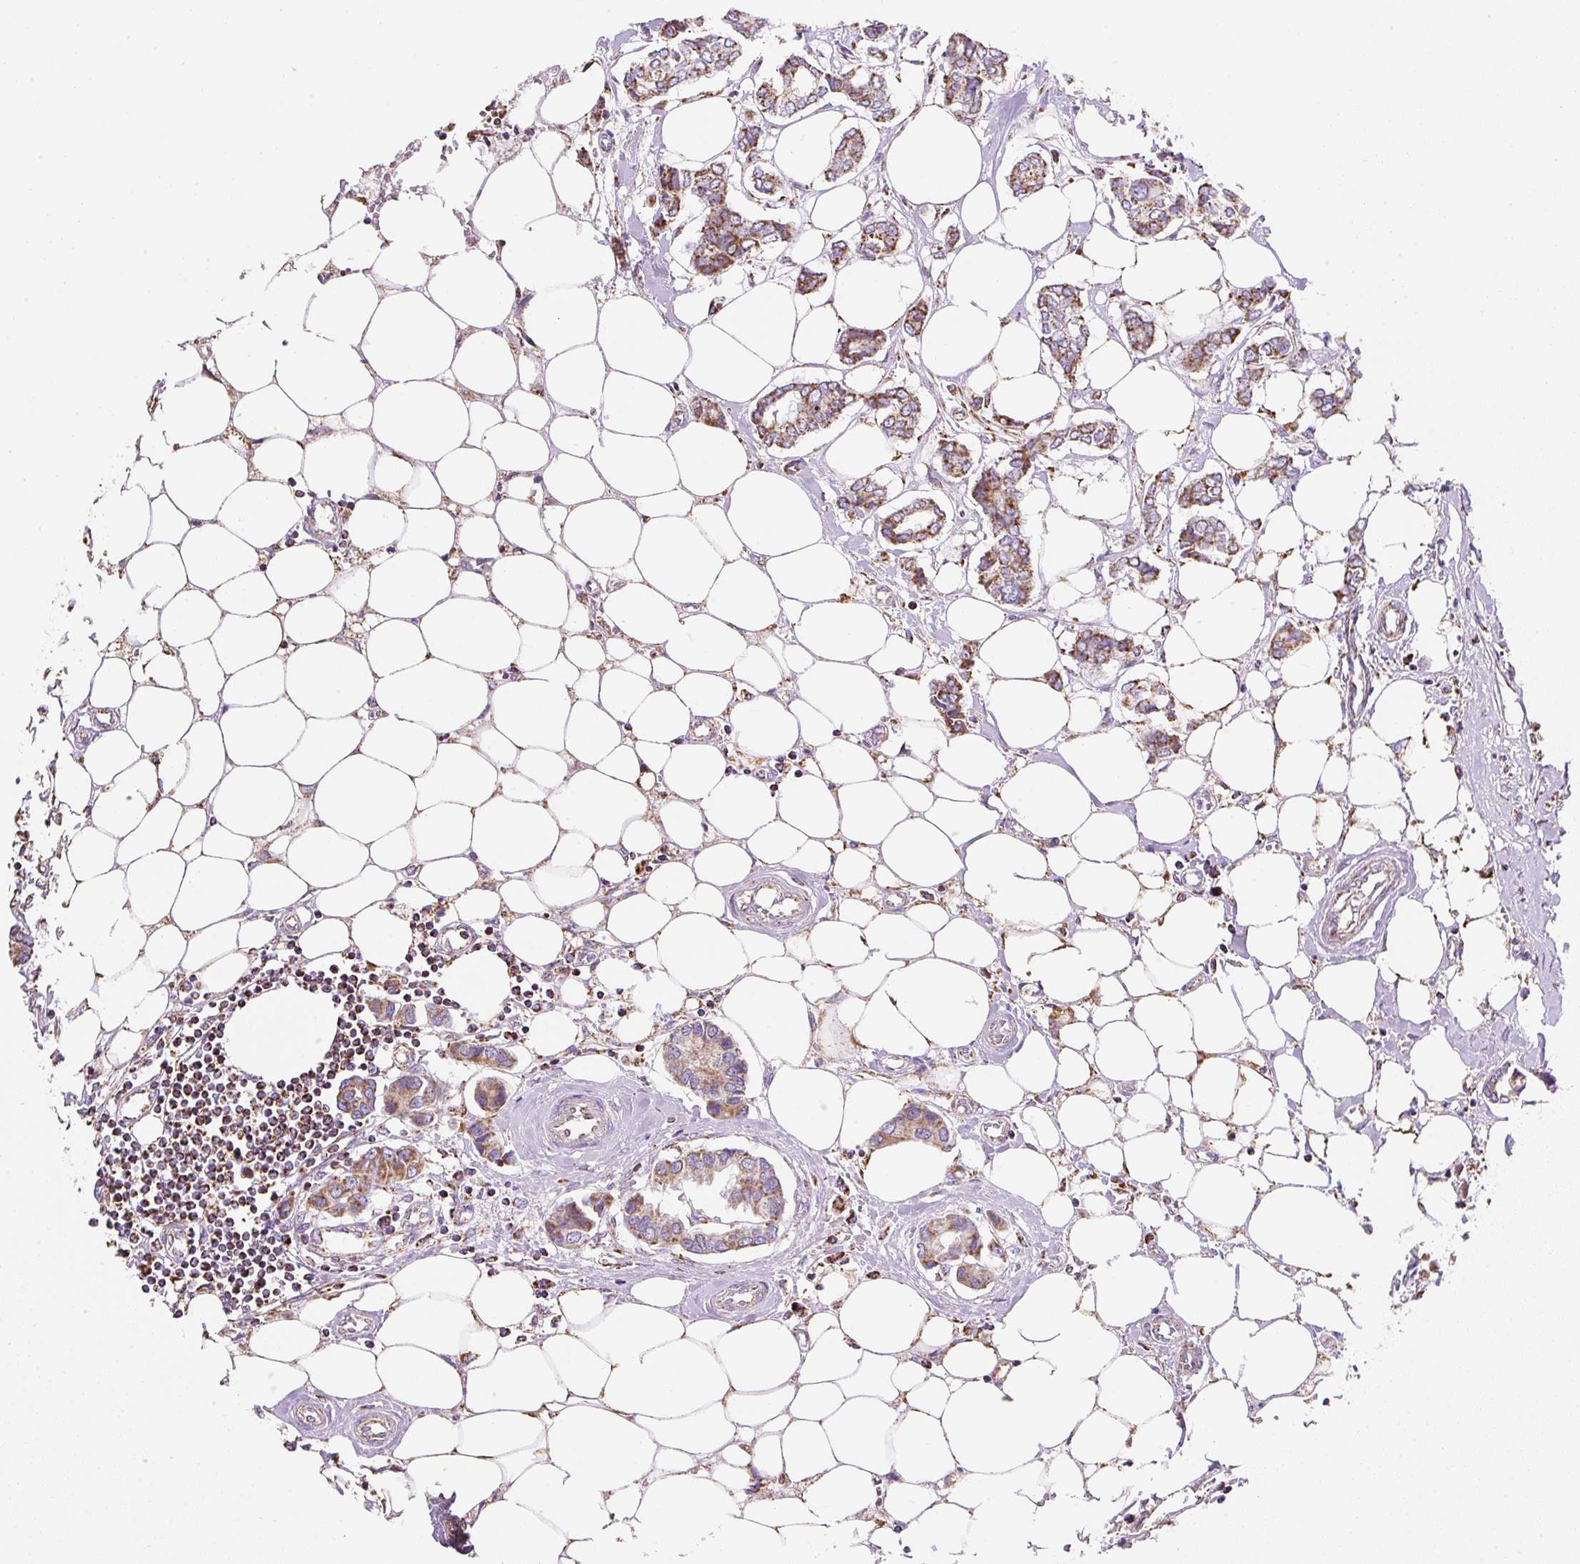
{"staining": {"intensity": "moderate", "quantity": ">75%", "location": "cytoplasmic/membranous"}, "tissue": "breast cancer", "cell_type": "Tumor cells", "image_type": "cancer", "snomed": [{"axis": "morphology", "description": "Duct carcinoma"}, {"axis": "topography", "description": "Breast"}], "caption": "Protein expression analysis of breast cancer reveals moderate cytoplasmic/membranous staining in about >75% of tumor cells.", "gene": "DAAM2", "patient": {"sex": "female", "age": 73}}